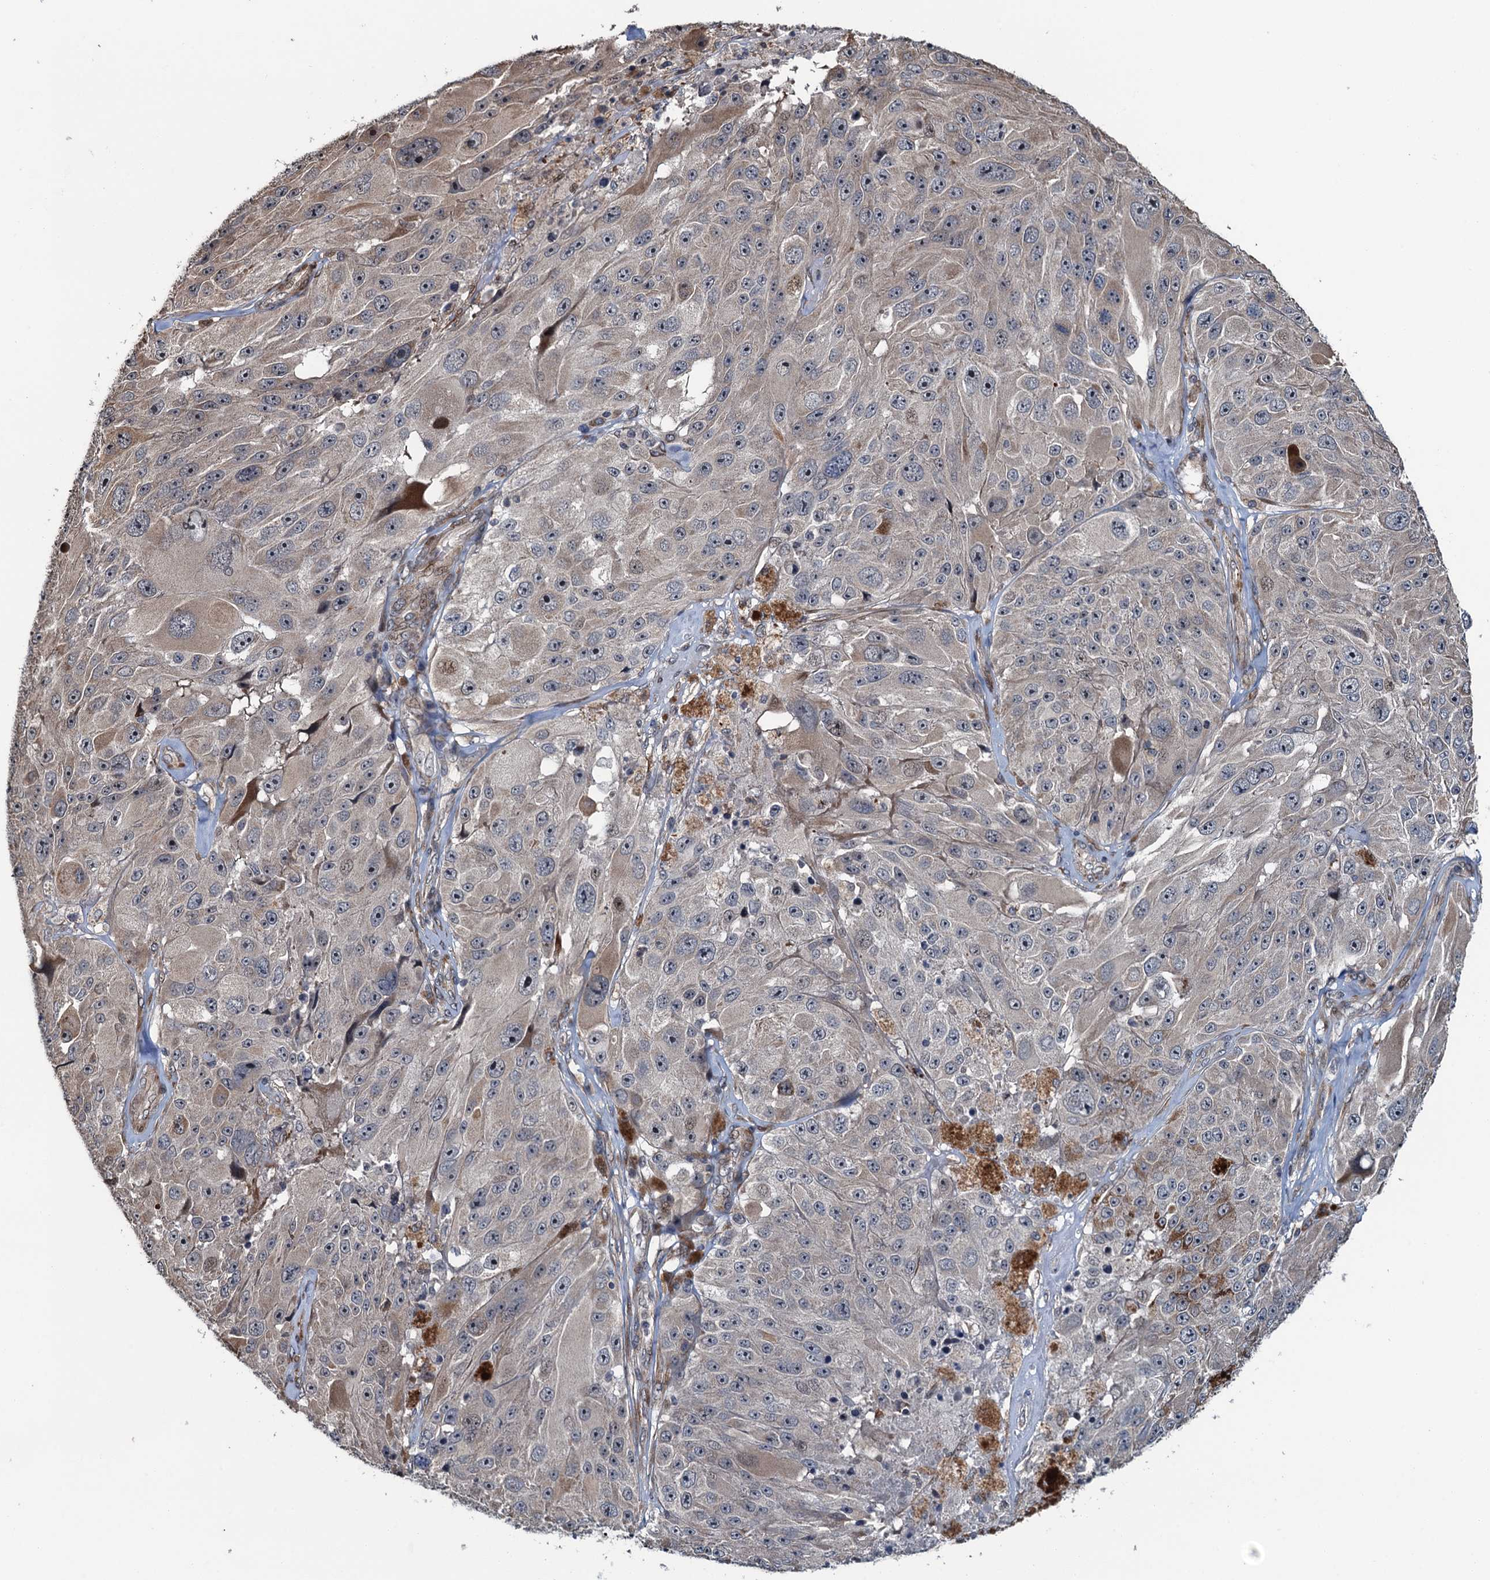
{"staining": {"intensity": "negative", "quantity": "none", "location": "none"}, "tissue": "melanoma", "cell_type": "Tumor cells", "image_type": "cancer", "snomed": [{"axis": "morphology", "description": "Malignant melanoma, Metastatic site"}, {"axis": "topography", "description": "Lymph node"}], "caption": "Immunohistochemistry micrograph of neoplastic tissue: human malignant melanoma (metastatic site) stained with DAB displays no significant protein positivity in tumor cells.", "gene": "WHAMM", "patient": {"sex": "male", "age": 62}}